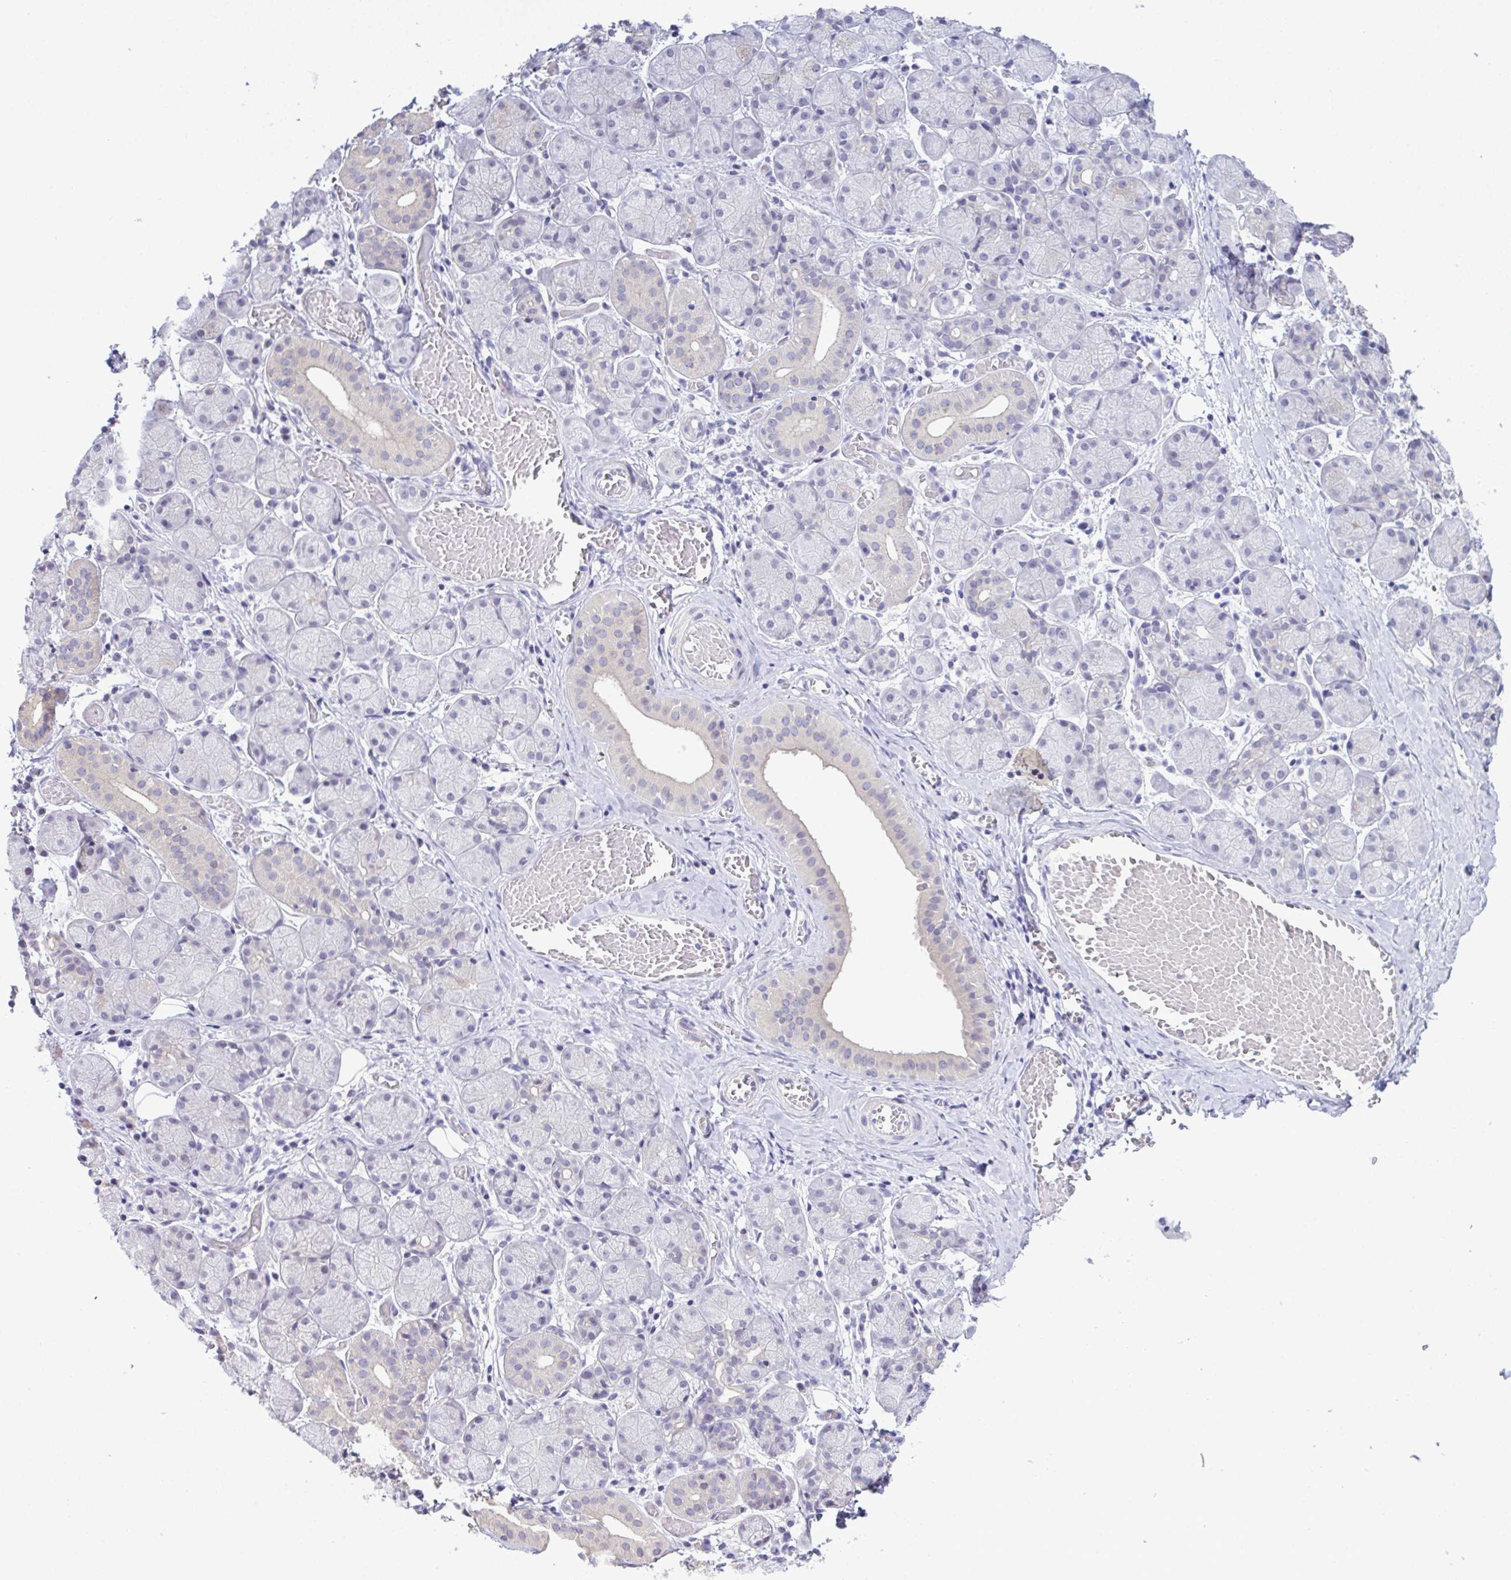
{"staining": {"intensity": "negative", "quantity": "none", "location": "none"}, "tissue": "salivary gland", "cell_type": "Glandular cells", "image_type": "normal", "snomed": [{"axis": "morphology", "description": "Normal tissue, NOS"}, {"axis": "topography", "description": "Salivary gland"}], "caption": "The immunohistochemistry (IHC) image has no significant positivity in glandular cells of salivary gland. (Brightfield microscopy of DAB (3,3'-diaminobenzidine) immunohistochemistry at high magnification).", "gene": "ATP6V0D2", "patient": {"sex": "female", "age": 24}}